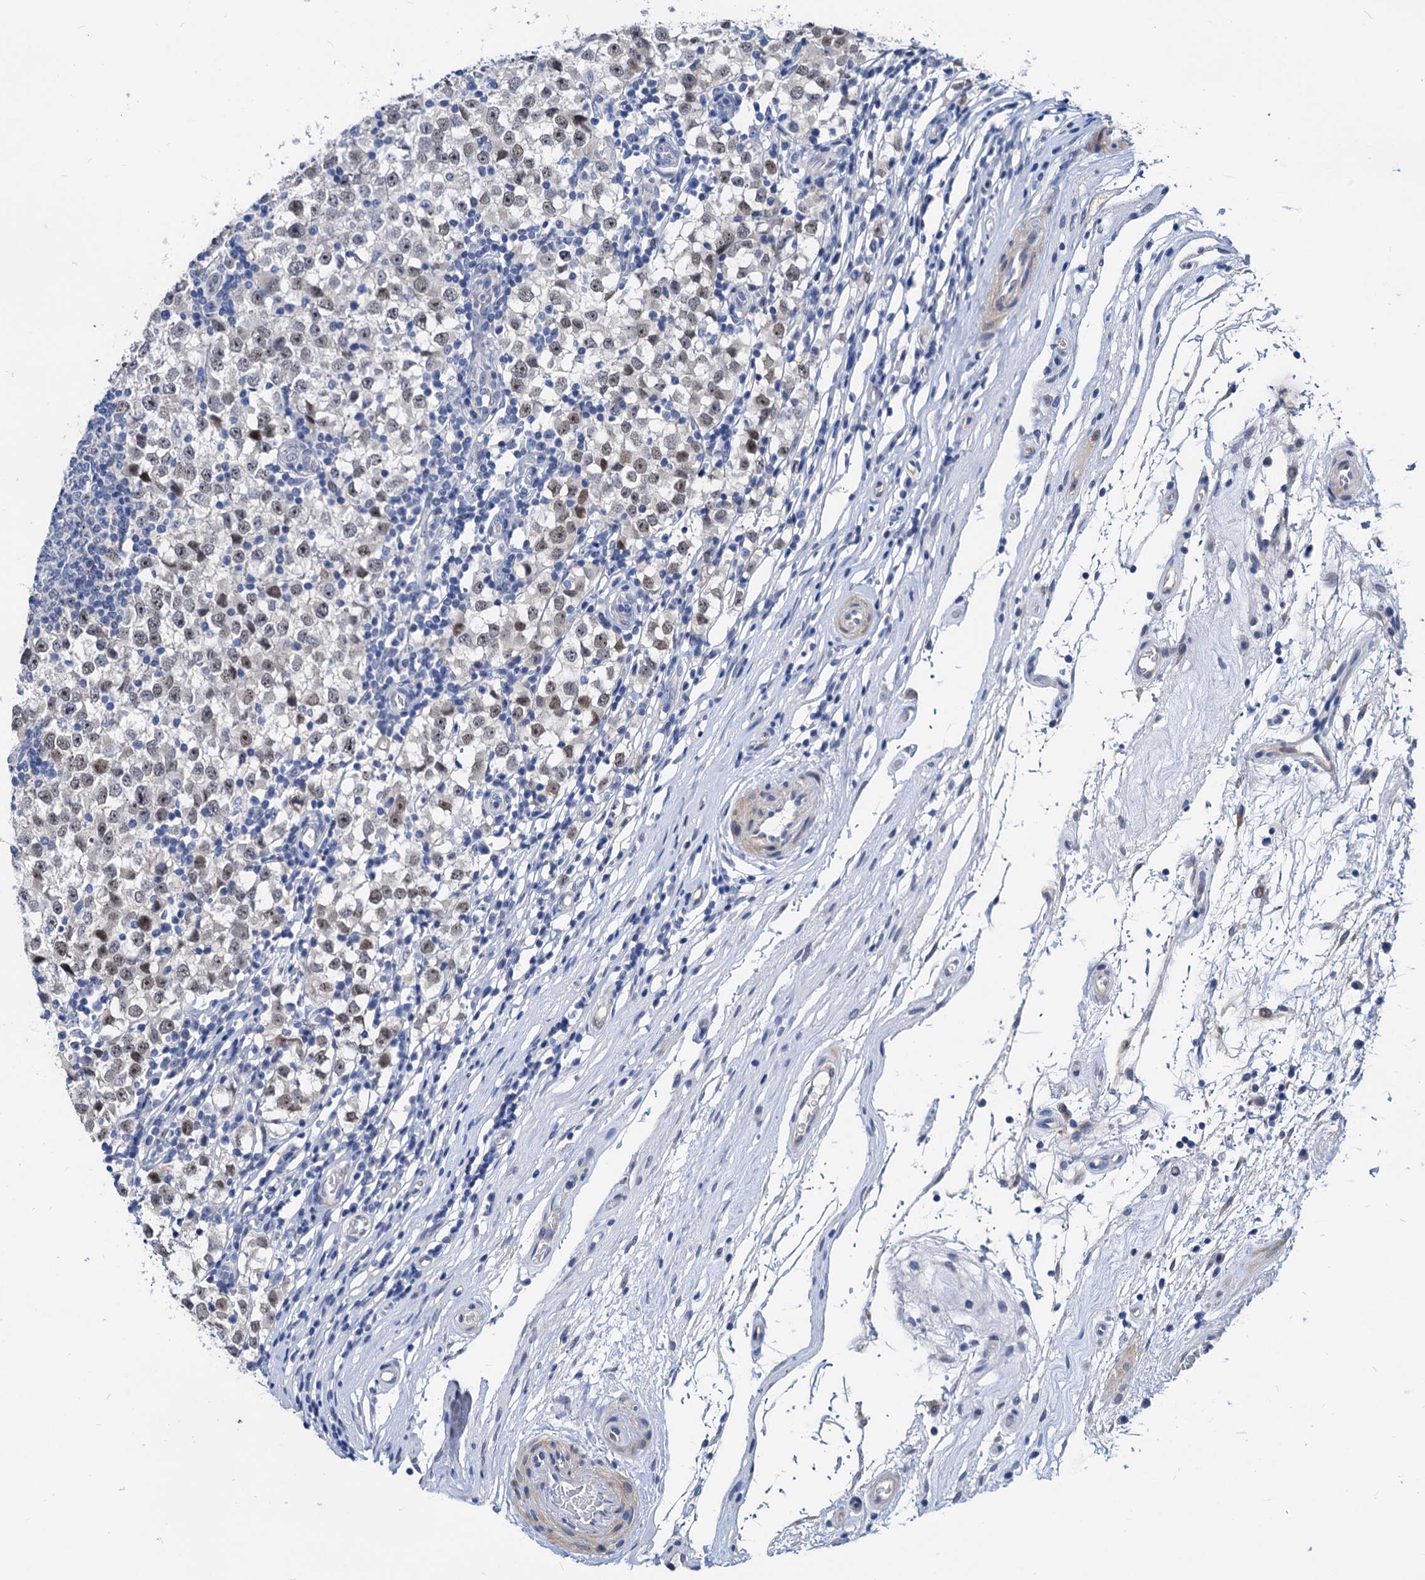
{"staining": {"intensity": "negative", "quantity": "none", "location": "none"}, "tissue": "testis cancer", "cell_type": "Tumor cells", "image_type": "cancer", "snomed": [{"axis": "morphology", "description": "Seminoma, NOS"}, {"axis": "topography", "description": "Testis"}], "caption": "DAB (3,3'-diaminobenzidine) immunohistochemical staining of testis cancer (seminoma) shows no significant positivity in tumor cells.", "gene": "HSF2", "patient": {"sex": "male", "age": 65}}